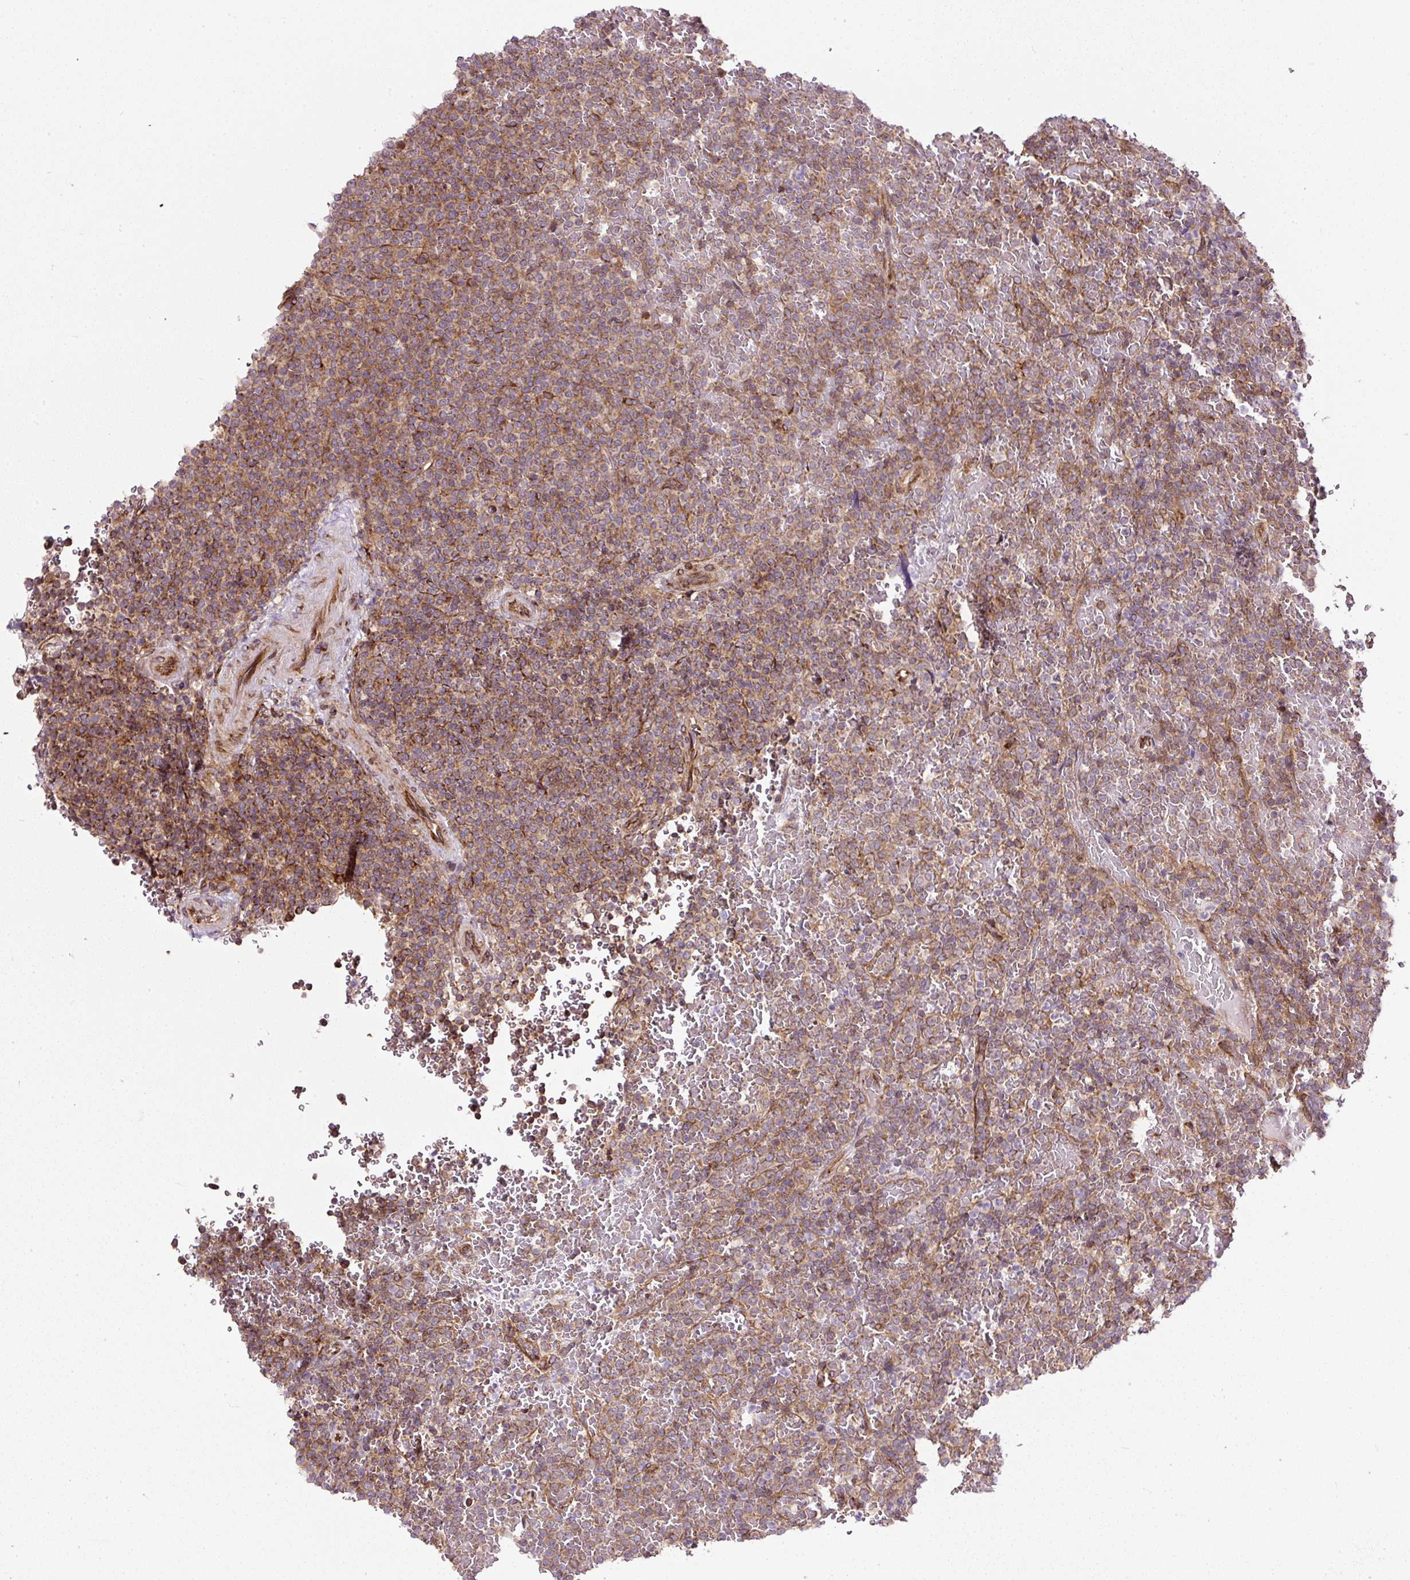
{"staining": {"intensity": "moderate", "quantity": ">75%", "location": "cytoplasmic/membranous"}, "tissue": "lymphoma", "cell_type": "Tumor cells", "image_type": "cancer", "snomed": [{"axis": "morphology", "description": "Malignant lymphoma, non-Hodgkin's type, Low grade"}, {"axis": "topography", "description": "Spleen"}], "caption": "The micrograph reveals immunohistochemical staining of lymphoma. There is moderate cytoplasmic/membranous expression is identified in approximately >75% of tumor cells. (DAB IHC, brown staining for protein, blue staining for nuclei).", "gene": "KDM4E", "patient": {"sex": "male", "age": 60}}